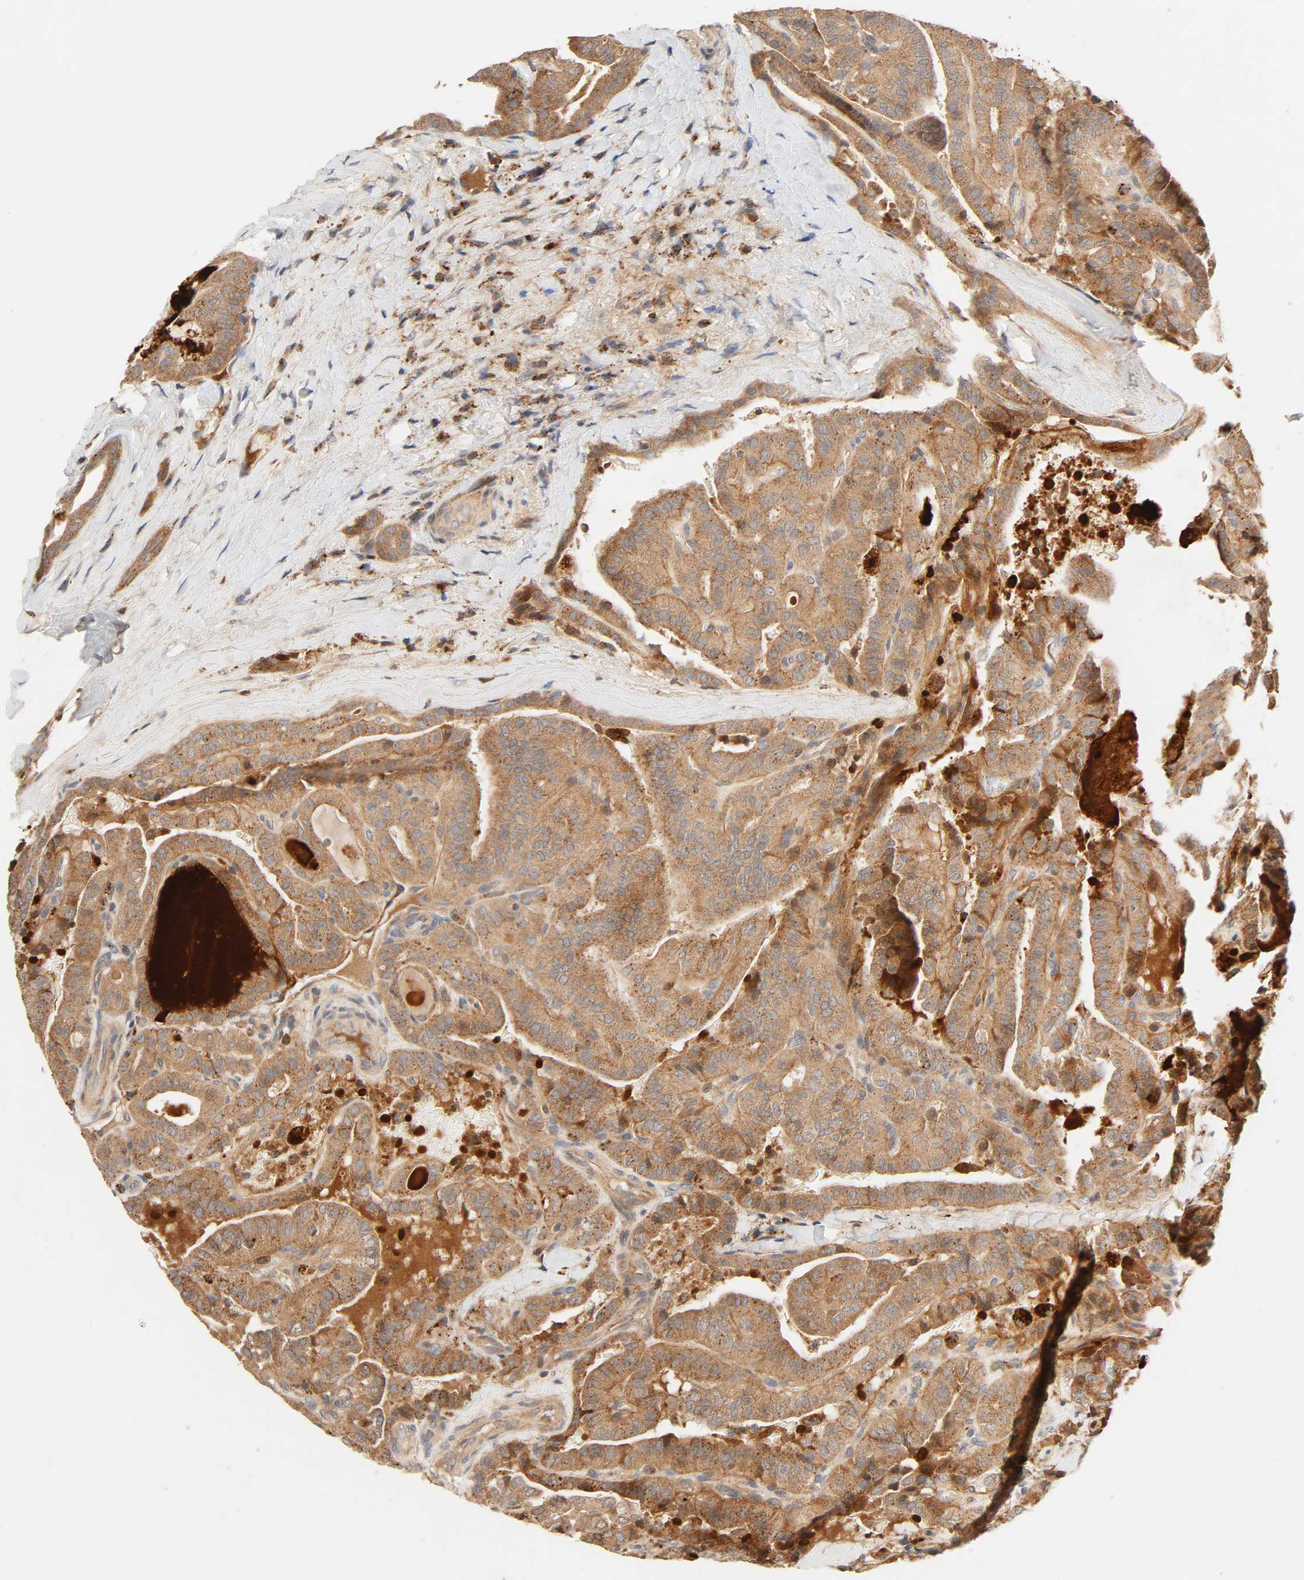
{"staining": {"intensity": "strong", "quantity": ">75%", "location": "cytoplasmic/membranous"}, "tissue": "thyroid cancer", "cell_type": "Tumor cells", "image_type": "cancer", "snomed": [{"axis": "morphology", "description": "Papillary adenocarcinoma, NOS"}, {"axis": "topography", "description": "Thyroid gland"}], "caption": "Brown immunohistochemical staining in human thyroid cancer exhibits strong cytoplasmic/membranous positivity in about >75% of tumor cells. The protein of interest is shown in brown color, while the nuclei are stained blue.", "gene": "MAPK6", "patient": {"sex": "male", "age": 77}}